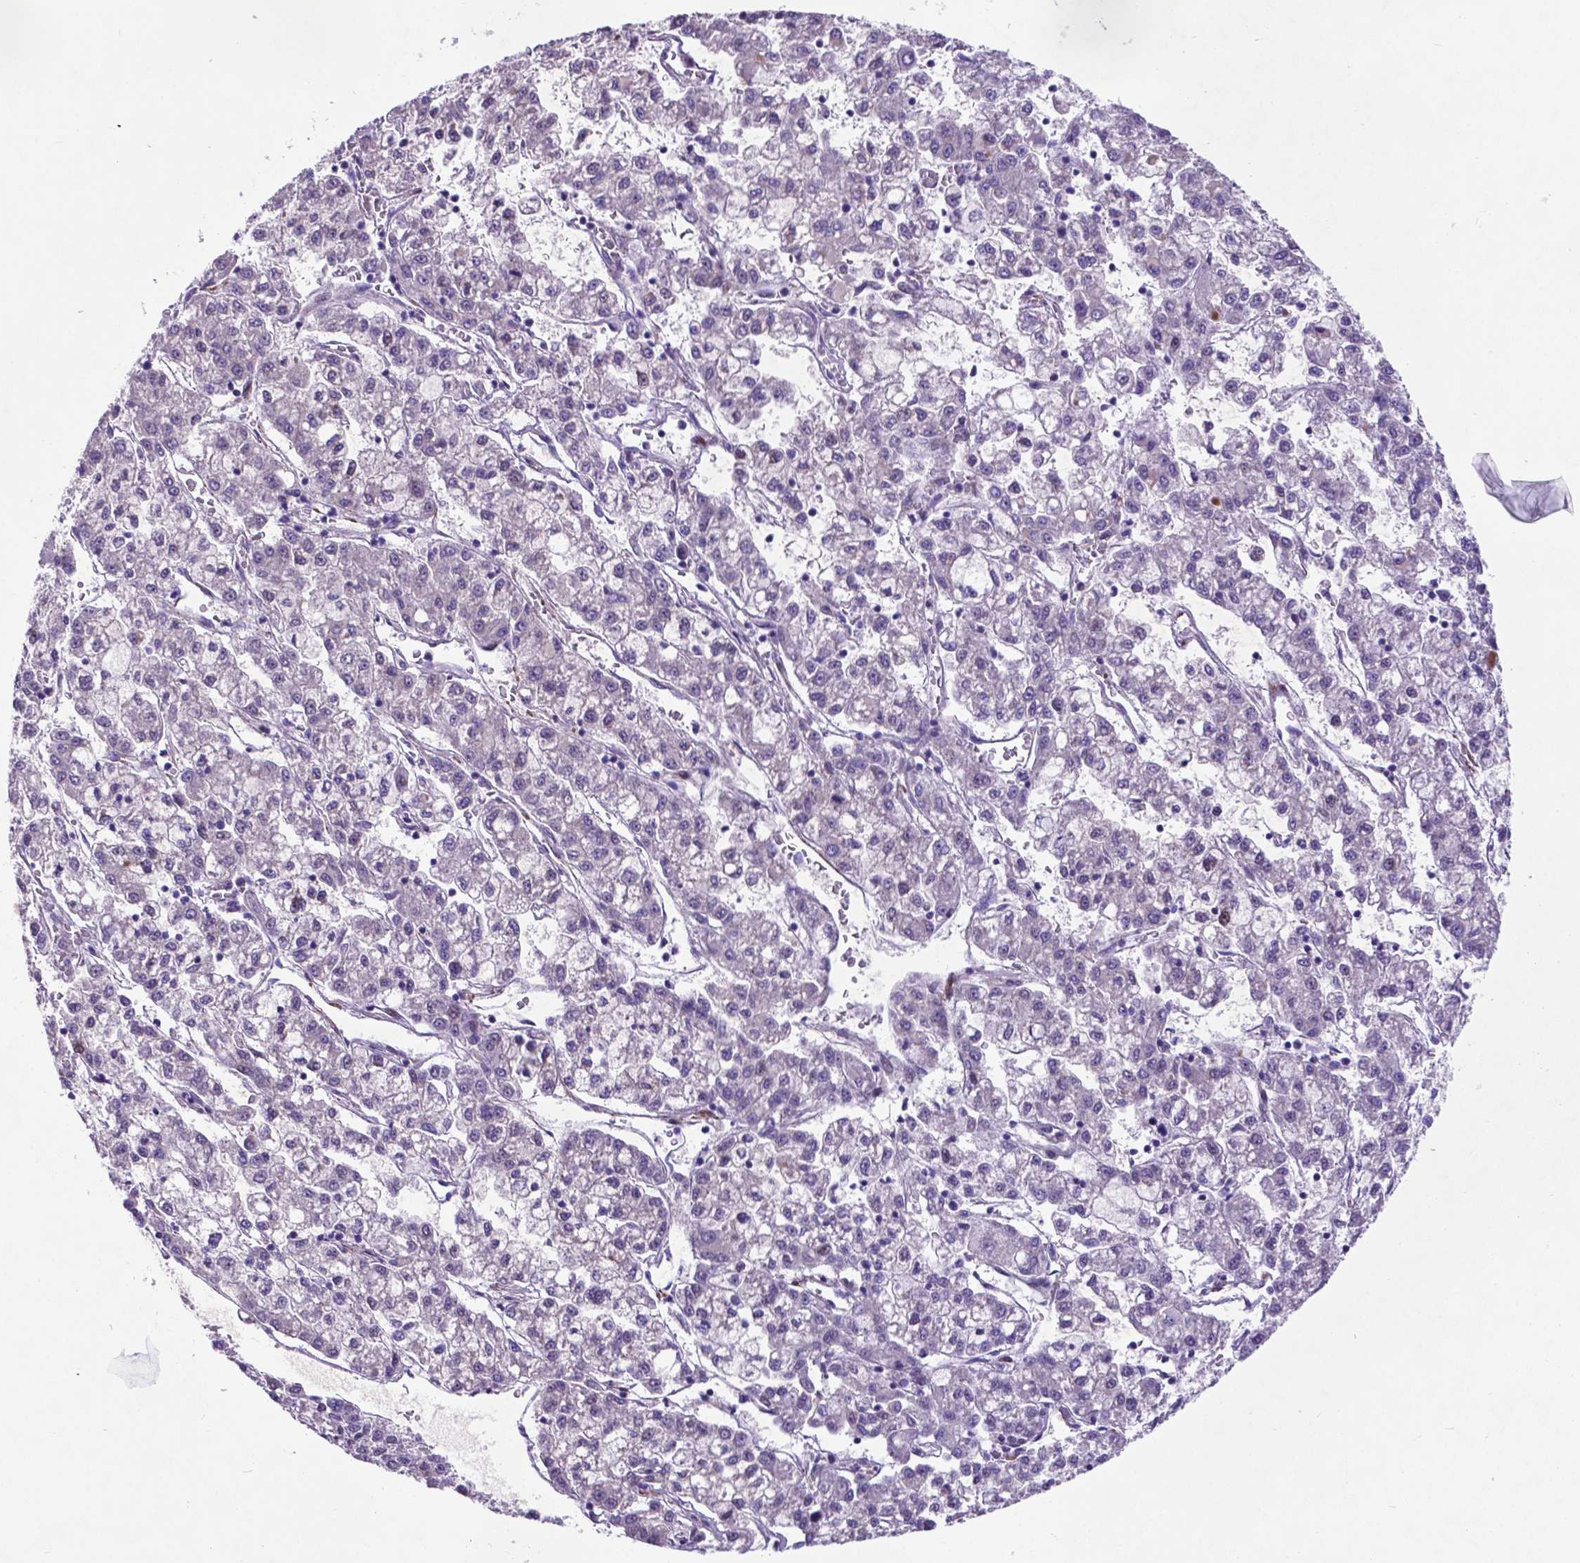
{"staining": {"intensity": "negative", "quantity": "none", "location": "none"}, "tissue": "liver cancer", "cell_type": "Tumor cells", "image_type": "cancer", "snomed": [{"axis": "morphology", "description": "Carcinoma, Hepatocellular, NOS"}, {"axis": "topography", "description": "Liver"}], "caption": "Immunohistochemical staining of hepatocellular carcinoma (liver) displays no significant staining in tumor cells.", "gene": "PFKFB4", "patient": {"sex": "male", "age": 40}}